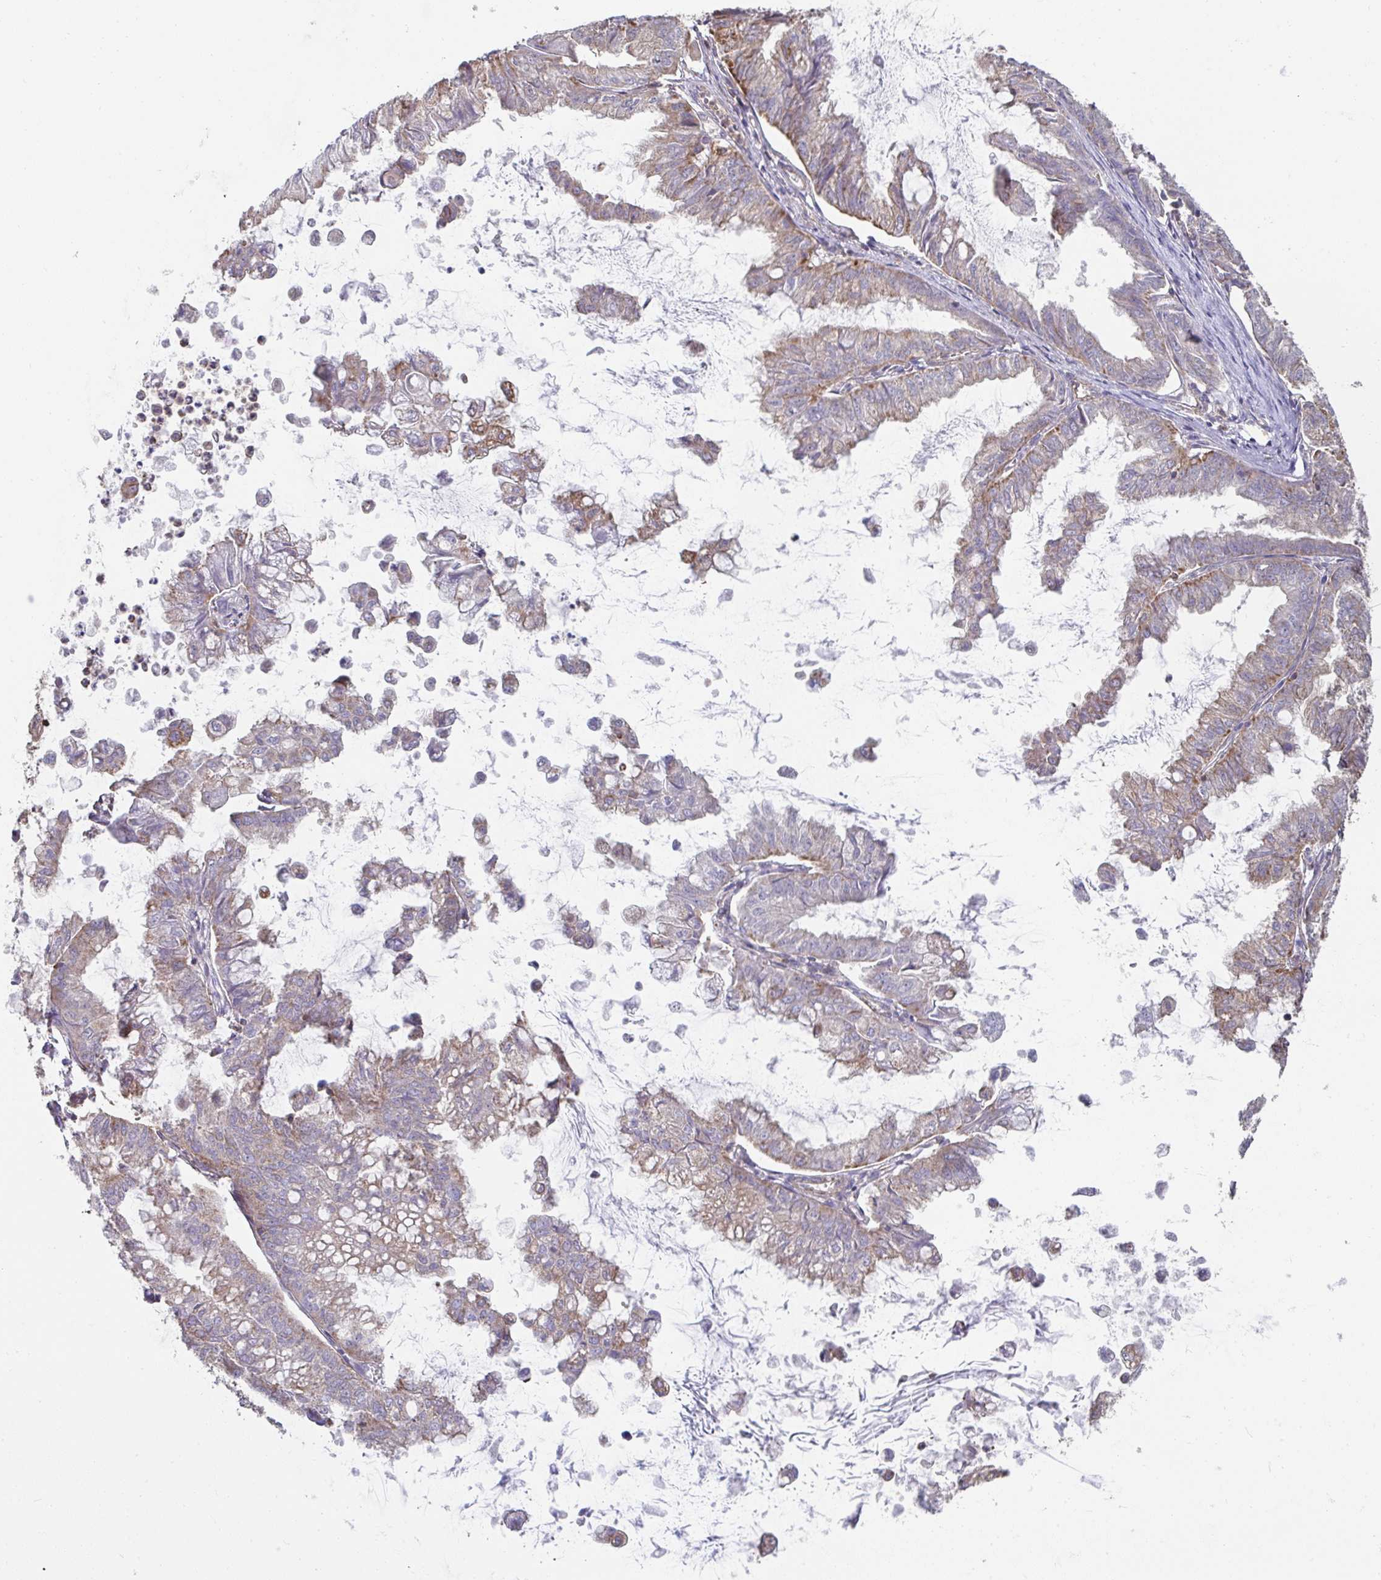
{"staining": {"intensity": "moderate", "quantity": "25%-75%", "location": "cytoplasmic/membranous"}, "tissue": "stomach cancer", "cell_type": "Tumor cells", "image_type": "cancer", "snomed": [{"axis": "morphology", "description": "Adenocarcinoma, NOS"}, {"axis": "topography", "description": "Stomach, upper"}], "caption": "Immunohistochemistry (IHC) staining of adenocarcinoma (stomach), which displays medium levels of moderate cytoplasmic/membranous expression in approximately 25%-75% of tumor cells indicating moderate cytoplasmic/membranous protein staining. The staining was performed using DAB (brown) for protein detection and nuclei were counterstained in hematoxylin (blue).", "gene": "DZANK1", "patient": {"sex": "male", "age": 80}}